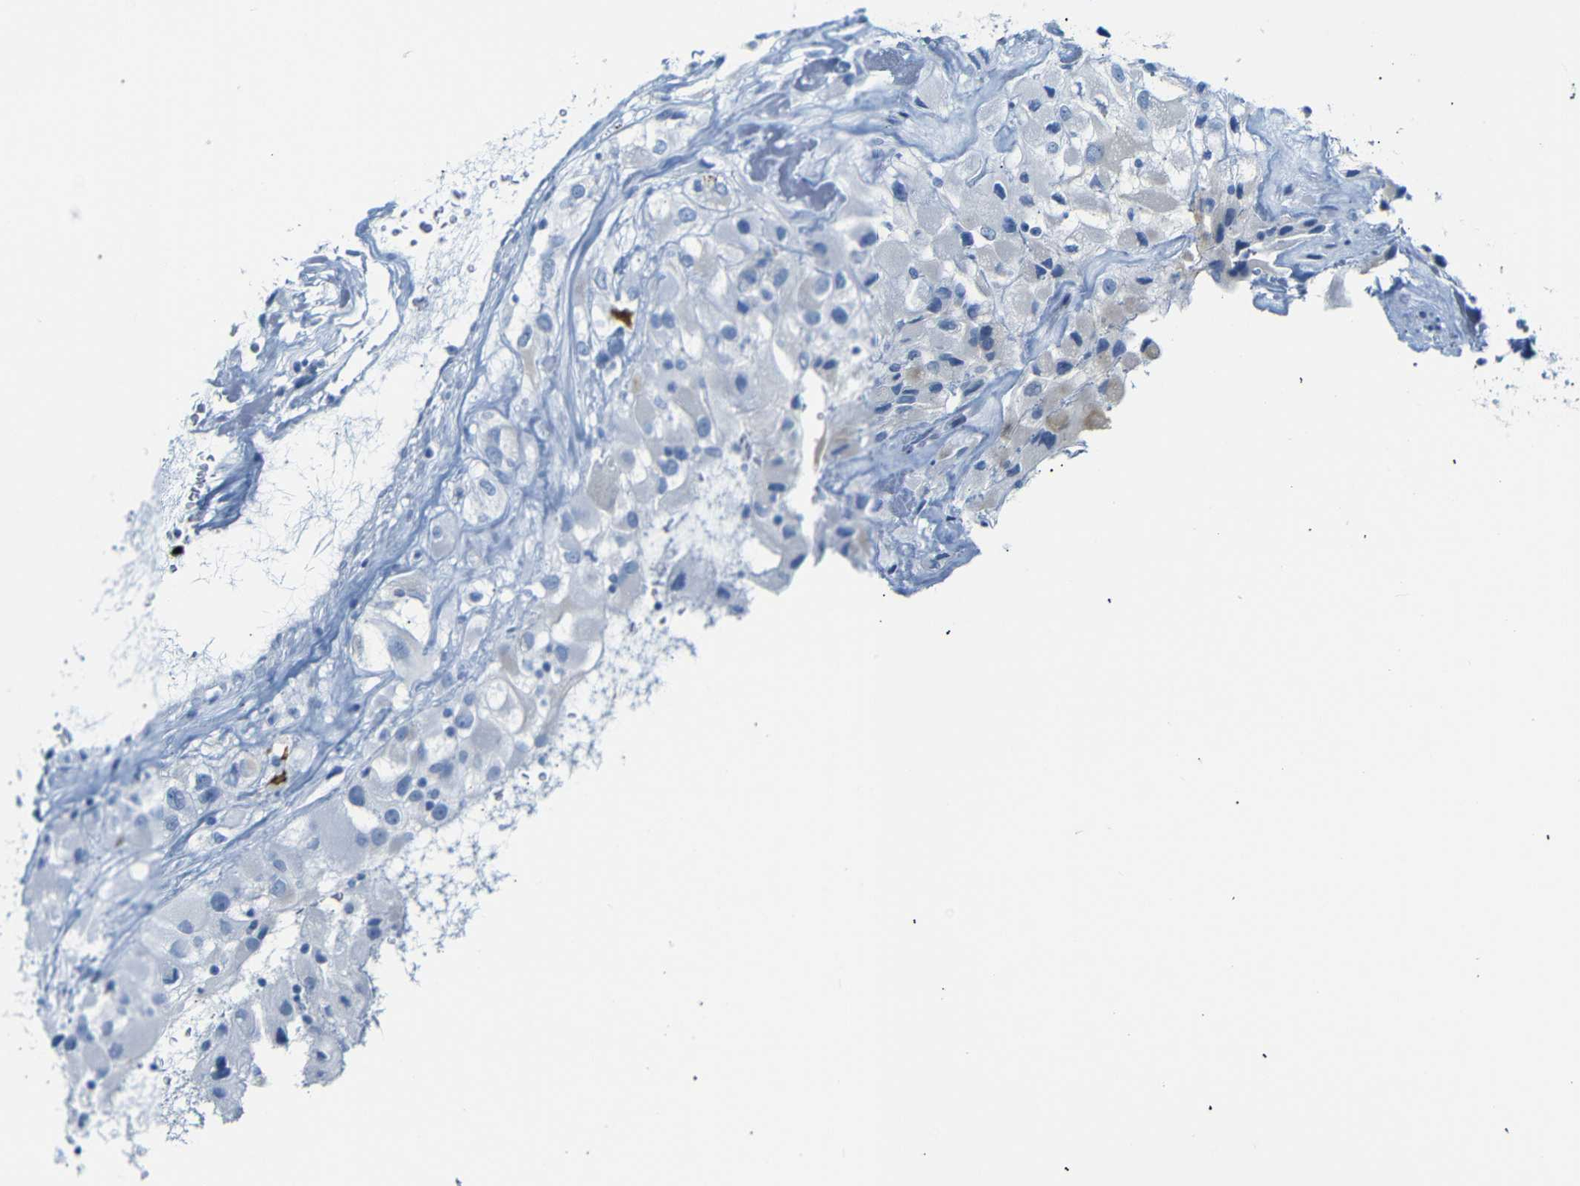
{"staining": {"intensity": "weak", "quantity": "<25%", "location": "cytoplasmic/membranous"}, "tissue": "renal cancer", "cell_type": "Tumor cells", "image_type": "cancer", "snomed": [{"axis": "morphology", "description": "Adenocarcinoma, NOS"}, {"axis": "topography", "description": "Kidney"}], "caption": "Tumor cells are negative for brown protein staining in adenocarcinoma (renal).", "gene": "DYNAP", "patient": {"sex": "female", "age": 52}}